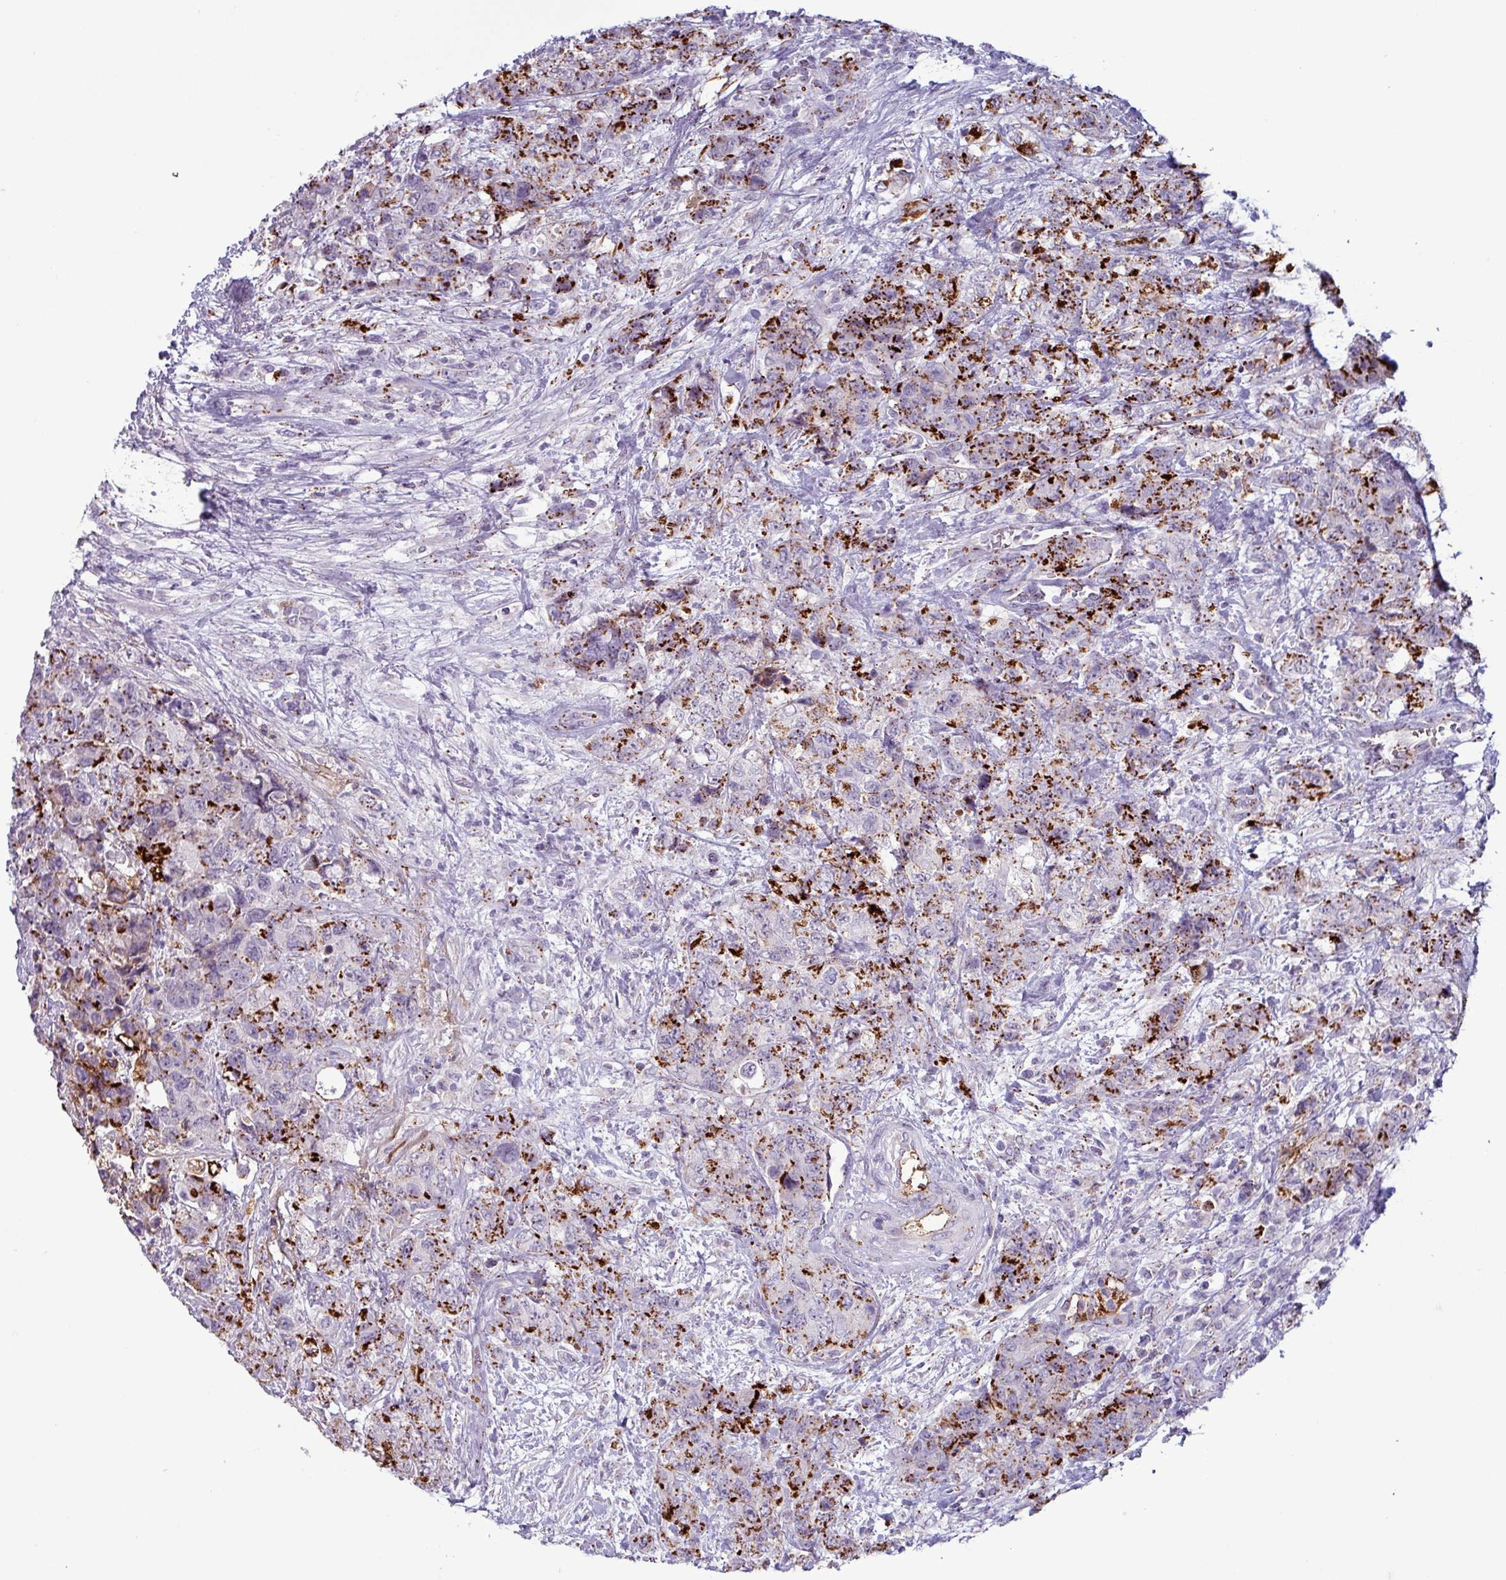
{"staining": {"intensity": "strong", "quantity": "25%-75%", "location": "cytoplasmic/membranous"}, "tissue": "urothelial cancer", "cell_type": "Tumor cells", "image_type": "cancer", "snomed": [{"axis": "morphology", "description": "Urothelial carcinoma, High grade"}, {"axis": "topography", "description": "Urinary bladder"}], "caption": "Protein analysis of urothelial cancer tissue demonstrates strong cytoplasmic/membranous staining in approximately 25%-75% of tumor cells.", "gene": "PLIN2", "patient": {"sex": "female", "age": 78}}